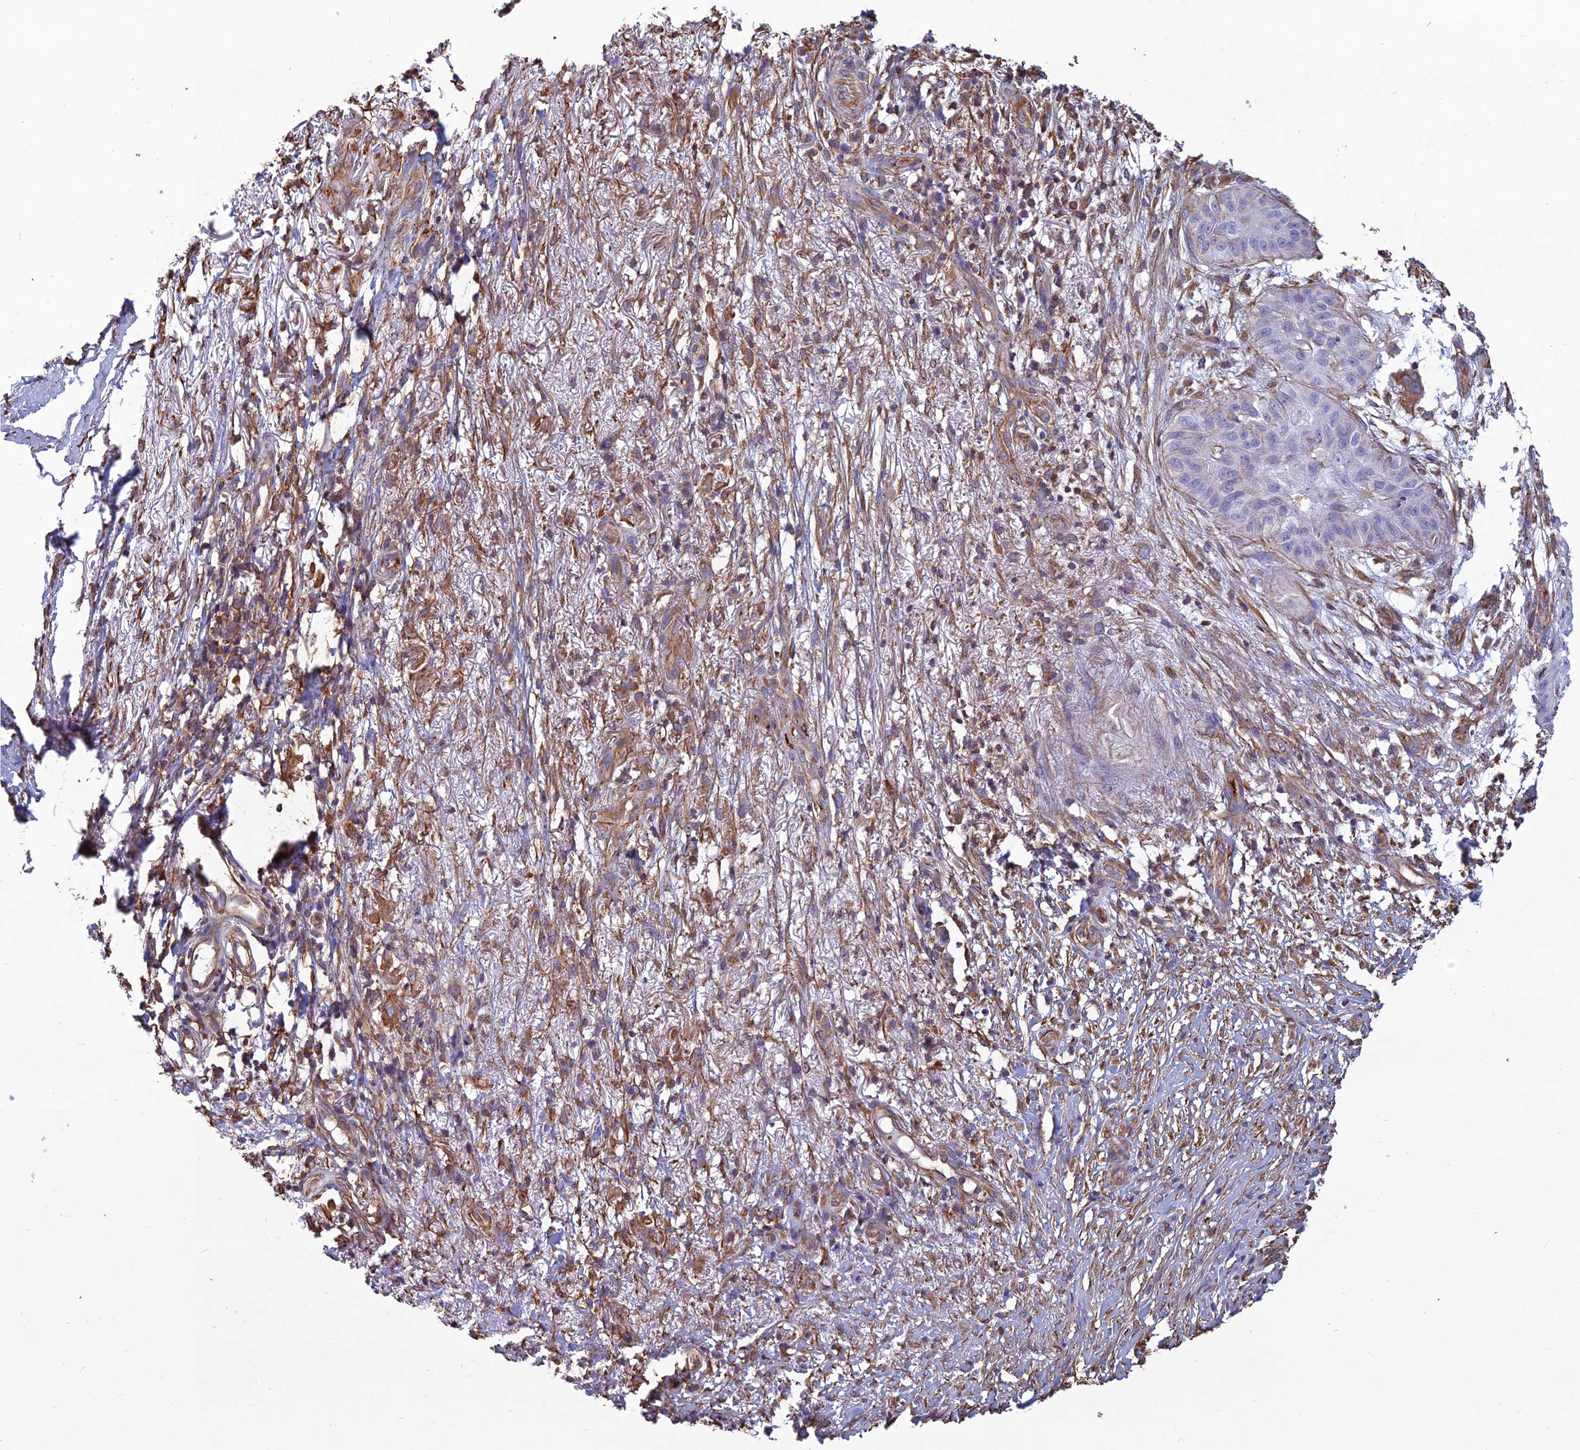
{"staining": {"intensity": "negative", "quantity": "none", "location": "none"}, "tissue": "skin cancer", "cell_type": "Tumor cells", "image_type": "cancer", "snomed": [{"axis": "morphology", "description": "Squamous cell carcinoma, NOS"}, {"axis": "topography", "description": "Skin"}], "caption": "This photomicrograph is of skin cancer (squamous cell carcinoma) stained with IHC to label a protein in brown with the nuclei are counter-stained blue. There is no positivity in tumor cells.", "gene": "PSMD11", "patient": {"sex": "male", "age": 70}}